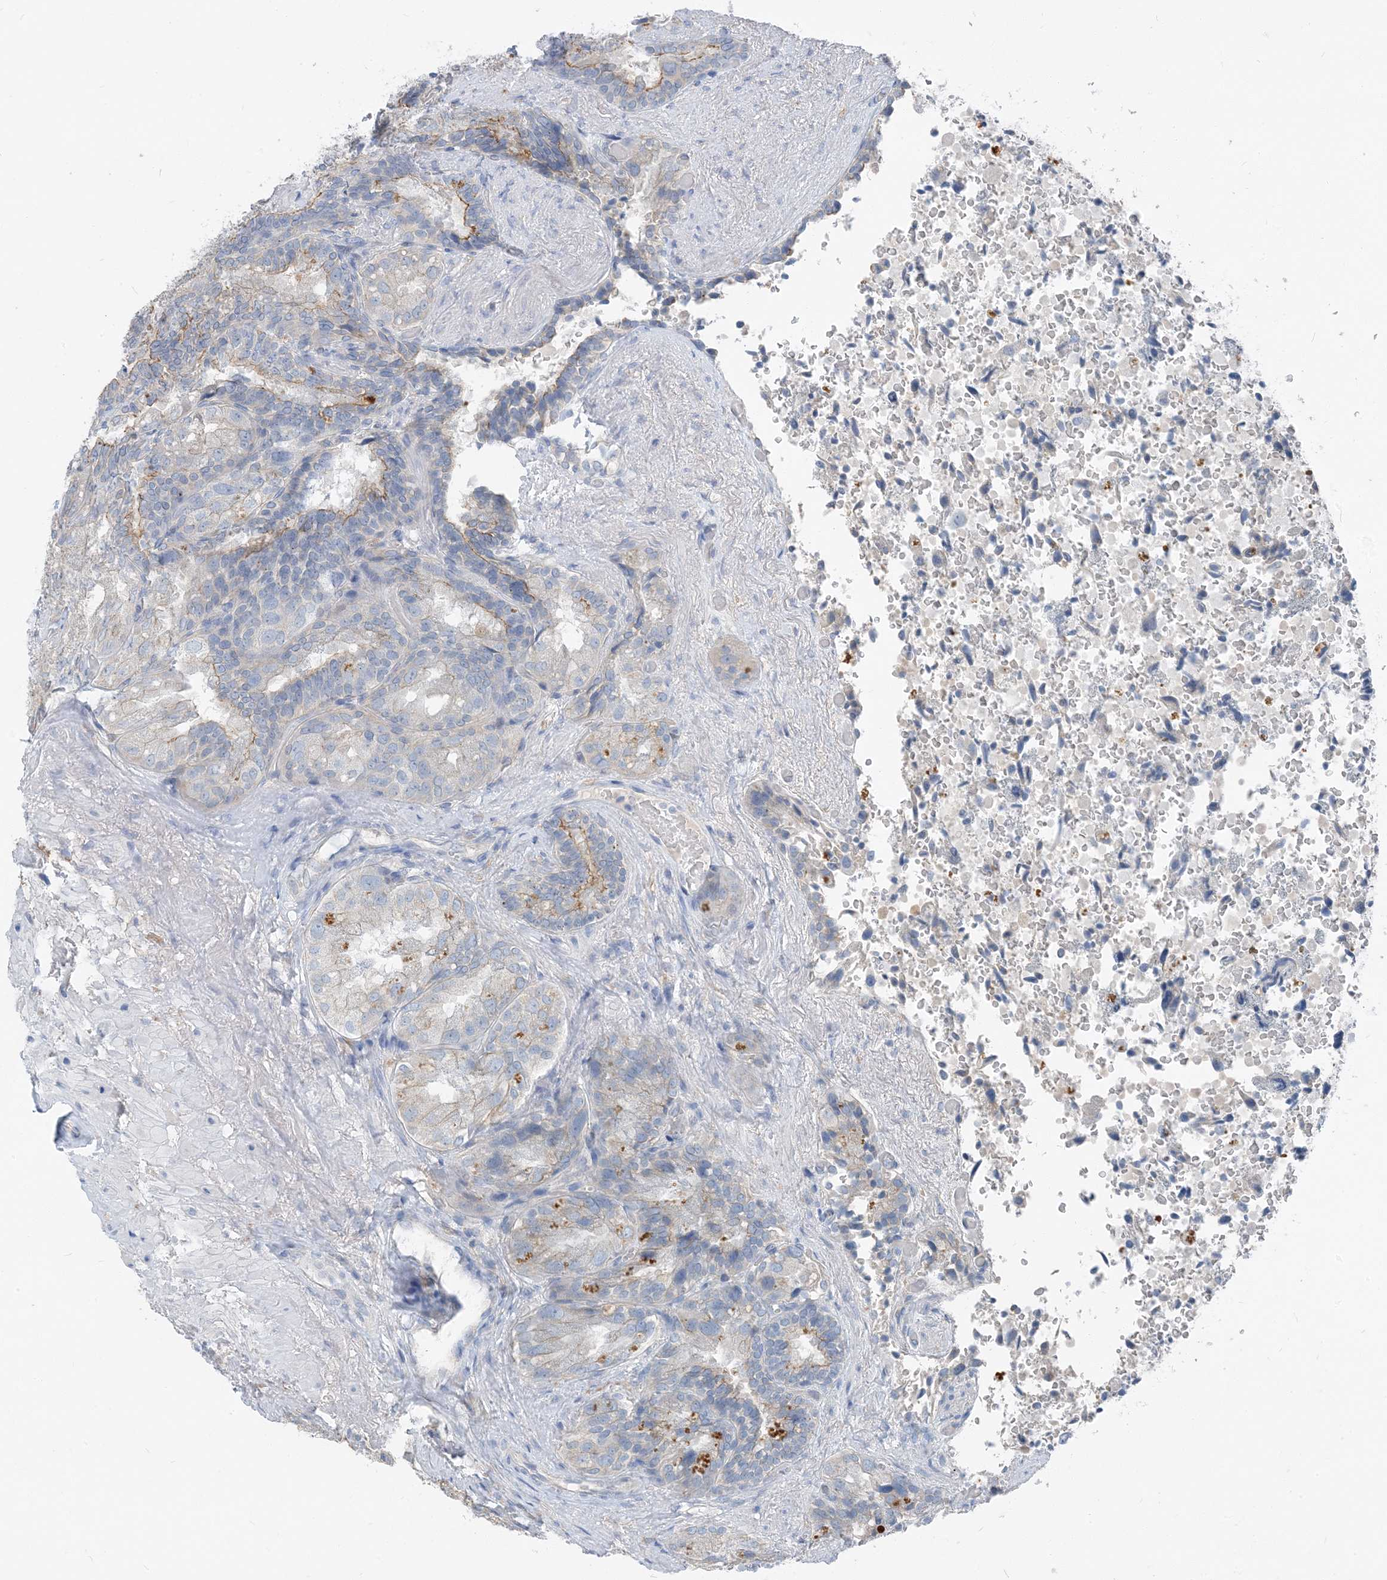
{"staining": {"intensity": "negative", "quantity": "none", "location": "none"}, "tissue": "seminal vesicle", "cell_type": "Glandular cells", "image_type": "normal", "snomed": [{"axis": "morphology", "description": "Normal tissue, NOS"}, {"axis": "topography", "description": "Seminal veicle"}, {"axis": "topography", "description": "Peripheral nerve tissue"}], "caption": "This is an immunohistochemistry (IHC) micrograph of benign seminal vesicle. There is no positivity in glandular cells.", "gene": "NCOA7", "patient": {"sex": "male", "age": 63}}